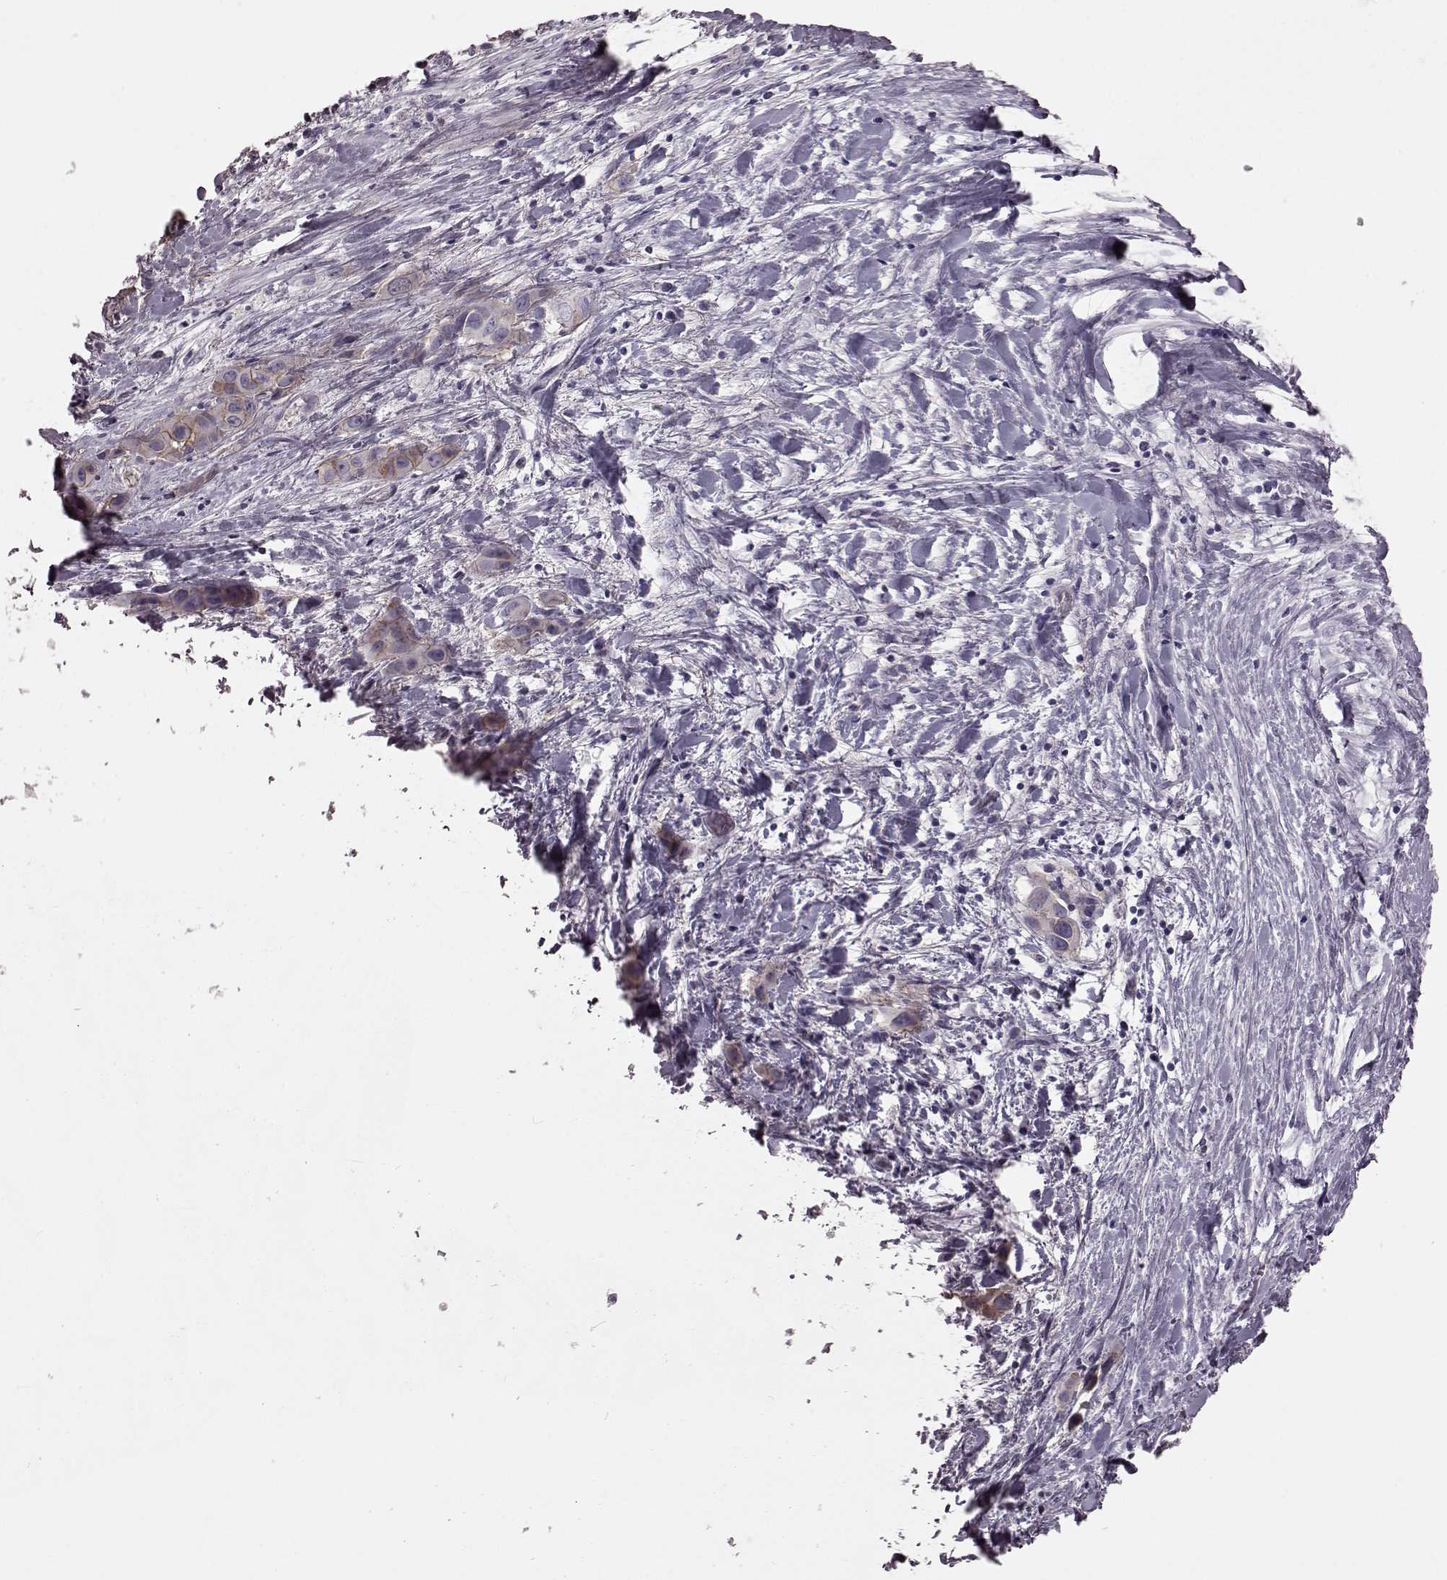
{"staining": {"intensity": "weak", "quantity": "<25%", "location": "cytoplasmic/membranous"}, "tissue": "liver cancer", "cell_type": "Tumor cells", "image_type": "cancer", "snomed": [{"axis": "morphology", "description": "Cholangiocarcinoma"}, {"axis": "topography", "description": "Liver"}], "caption": "This is an immunohistochemistry photomicrograph of liver cancer (cholangiocarcinoma). There is no positivity in tumor cells.", "gene": "CRYBA2", "patient": {"sex": "female", "age": 52}}